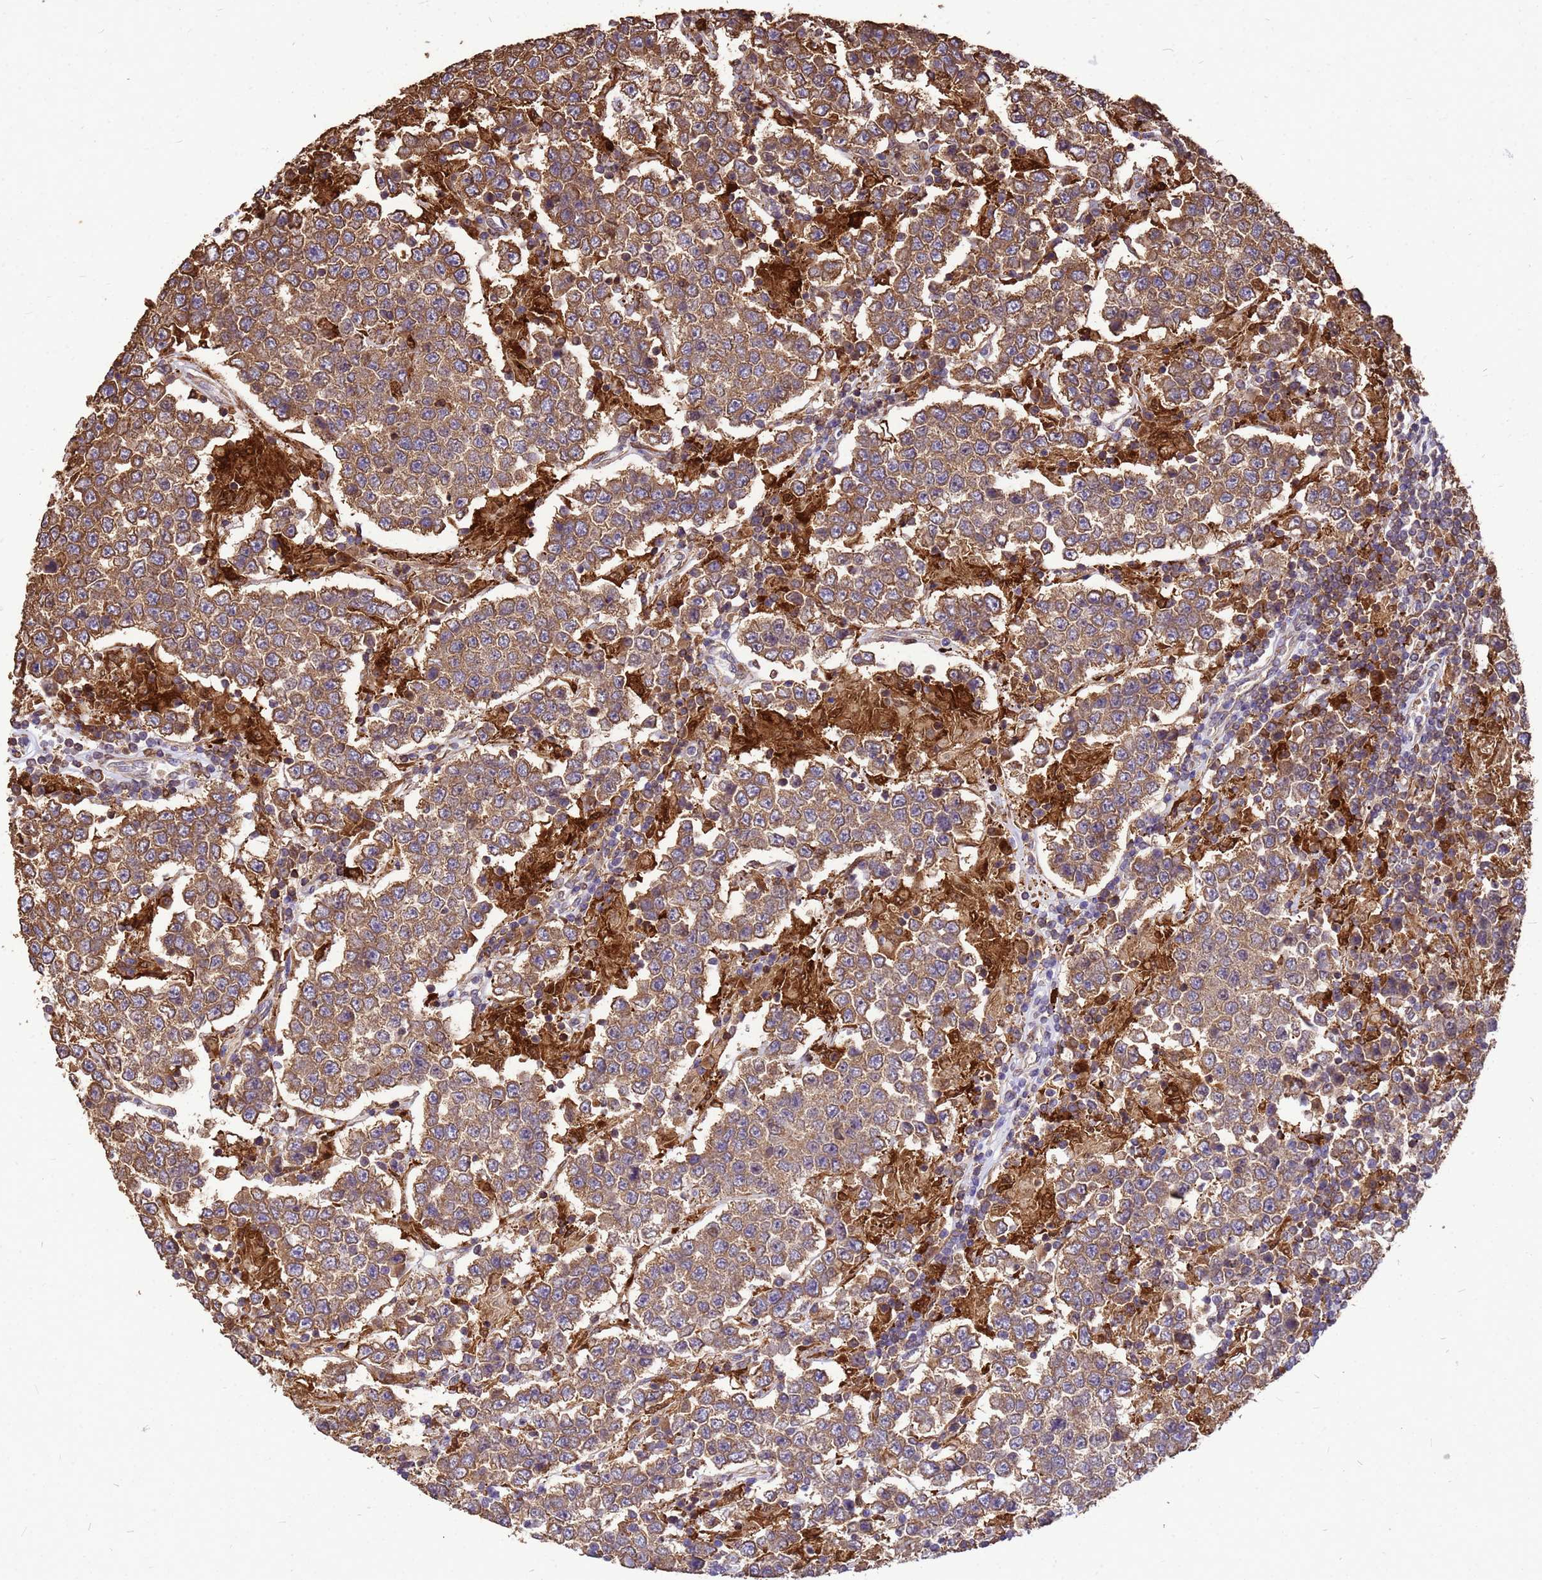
{"staining": {"intensity": "moderate", "quantity": ">75%", "location": "cytoplasmic/membranous"}, "tissue": "testis cancer", "cell_type": "Tumor cells", "image_type": "cancer", "snomed": [{"axis": "morphology", "description": "Normal tissue, NOS"}, {"axis": "morphology", "description": "Urothelial carcinoma, High grade"}, {"axis": "morphology", "description": "Seminoma, NOS"}, {"axis": "morphology", "description": "Carcinoma, Embryonal, NOS"}, {"axis": "topography", "description": "Urinary bladder"}, {"axis": "topography", "description": "Testis"}], "caption": "Human testis cancer (seminoma) stained with a brown dye displays moderate cytoplasmic/membranous positive staining in about >75% of tumor cells.", "gene": "ZNF618", "patient": {"sex": "male", "age": 41}}